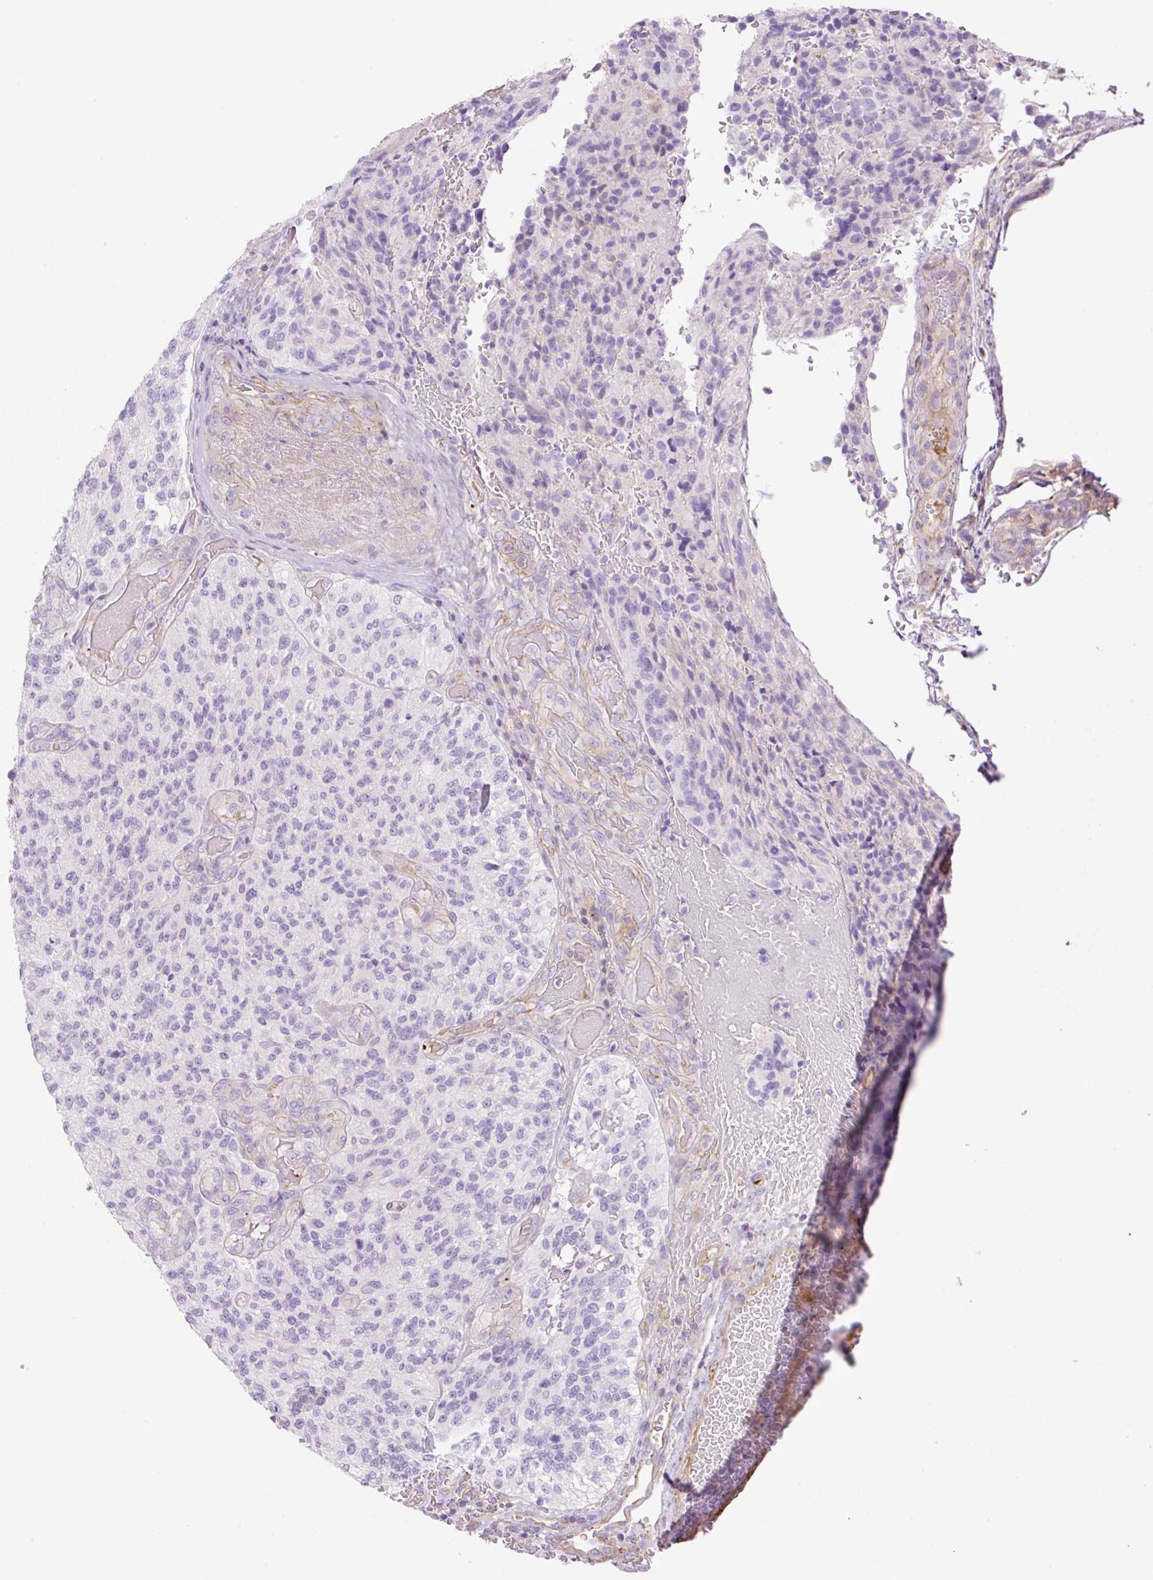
{"staining": {"intensity": "negative", "quantity": "none", "location": "none"}, "tissue": "glioma", "cell_type": "Tumor cells", "image_type": "cancer", "snomed": [{"axis": "morphology", "description": "Normal tissue, NOS"}, {"axis": "morphology", "description": "Glioma, malignant, High grade"}, {"axis": "topography", "description": "Cerebral cortex"}], "caption": "Glioma stained for a protein using immunohistochemistry shows no expression tumor cells.", "gene": "EHD3", "patient": {"sex": "male", "age": 56}}